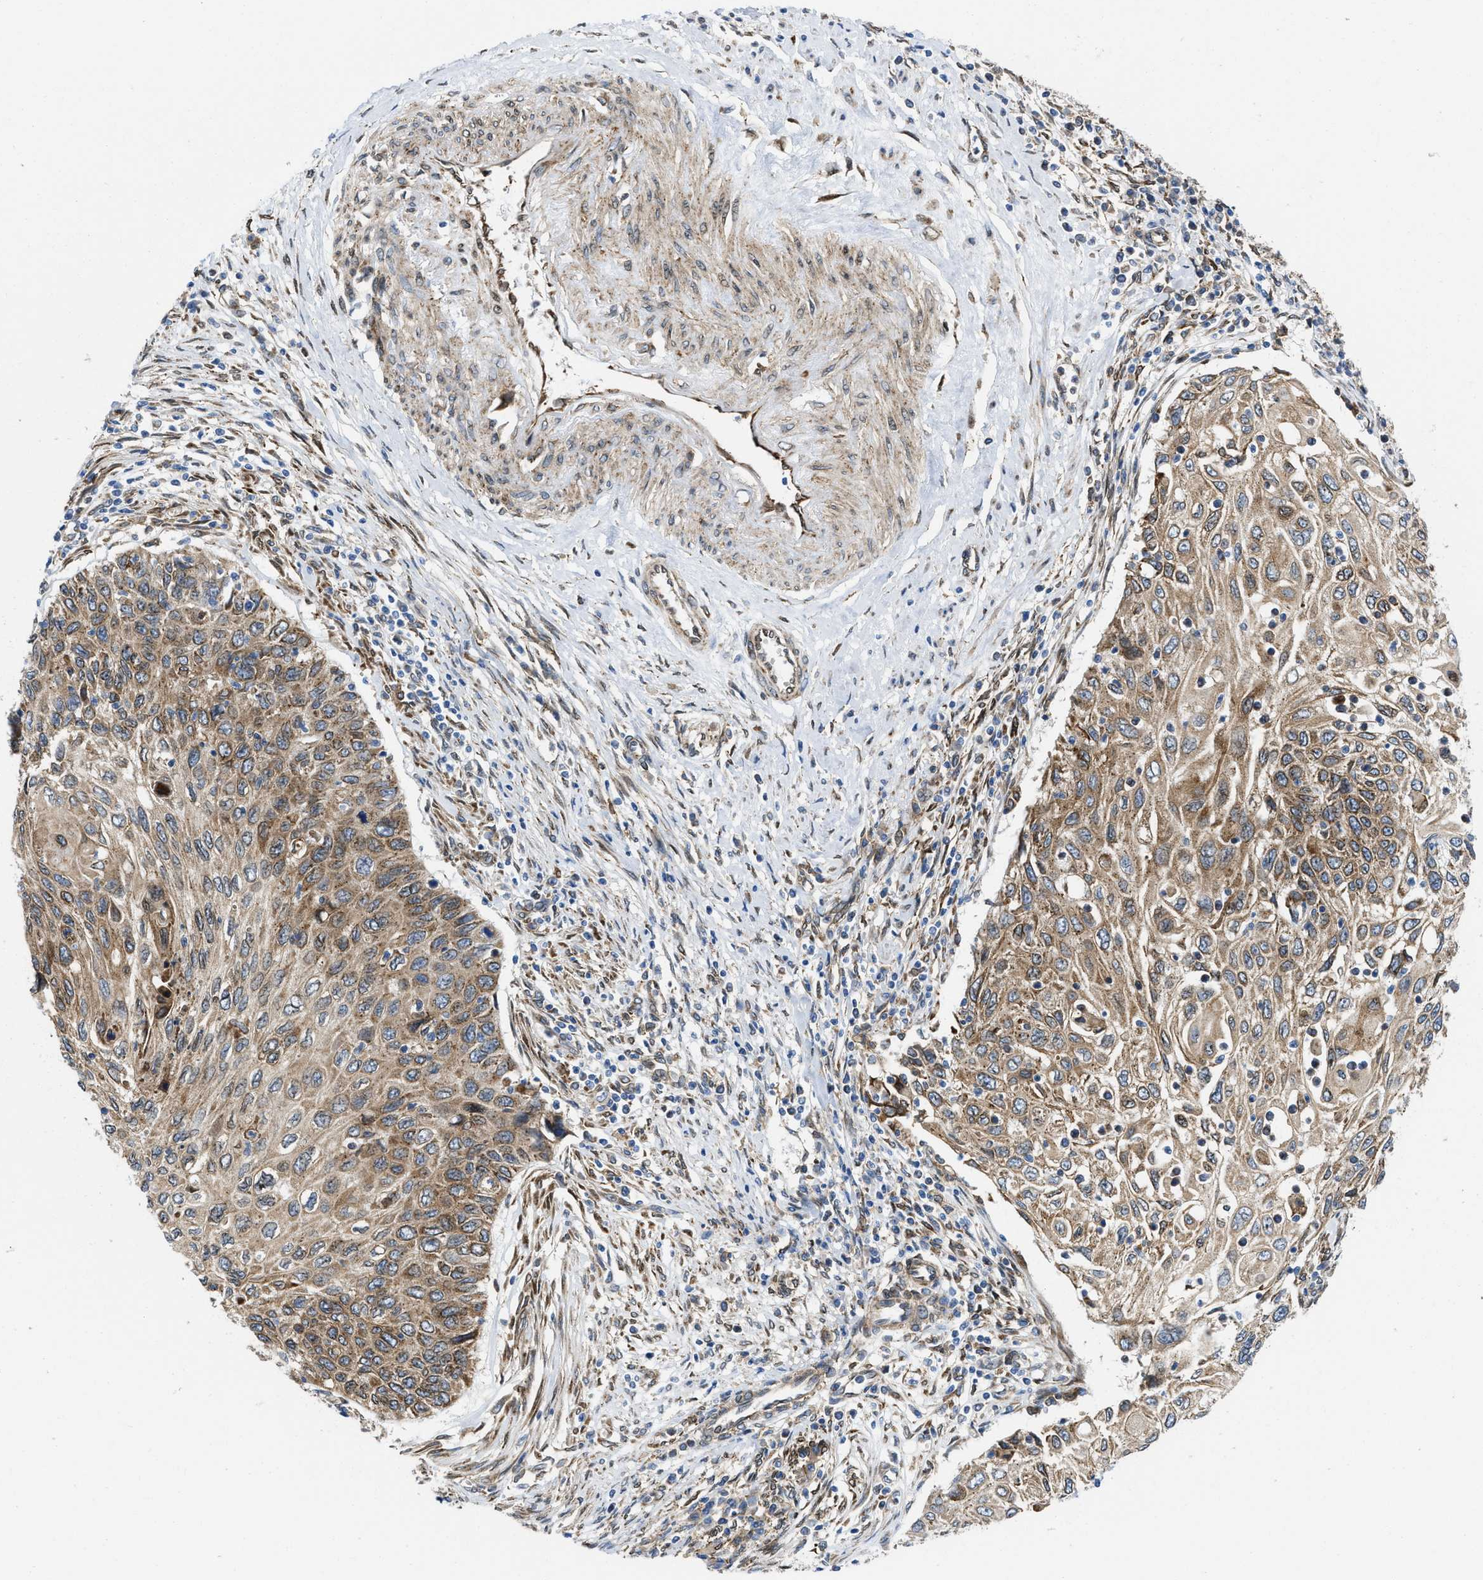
{"staining": {"intensity": "moderate", "quantity": ">75%", "location": "cytoplasmic/membranous"}, "tissue": "cervical cancer", "cell_type": "Tumor cells", "image_type": "cancer", "snomed": [{"axis": "morphology", "description": "Squamous cell carcinoma, NOS"}, {"axis": "topography", "description": "Cervix"}], "caption": "Protein staining by IHC demonstrates moderate cytoplasmic/membranous expression in about >75% of tumor cells in cervical cancer. Using DAB (3,3'-diaminobenzidine) (brown) and hematoxylin (blue) stains, captured at high magnification using brightfield microscopy.", "gene": "ERLIN2", "patient": {"sex": "female", "age": 70}}